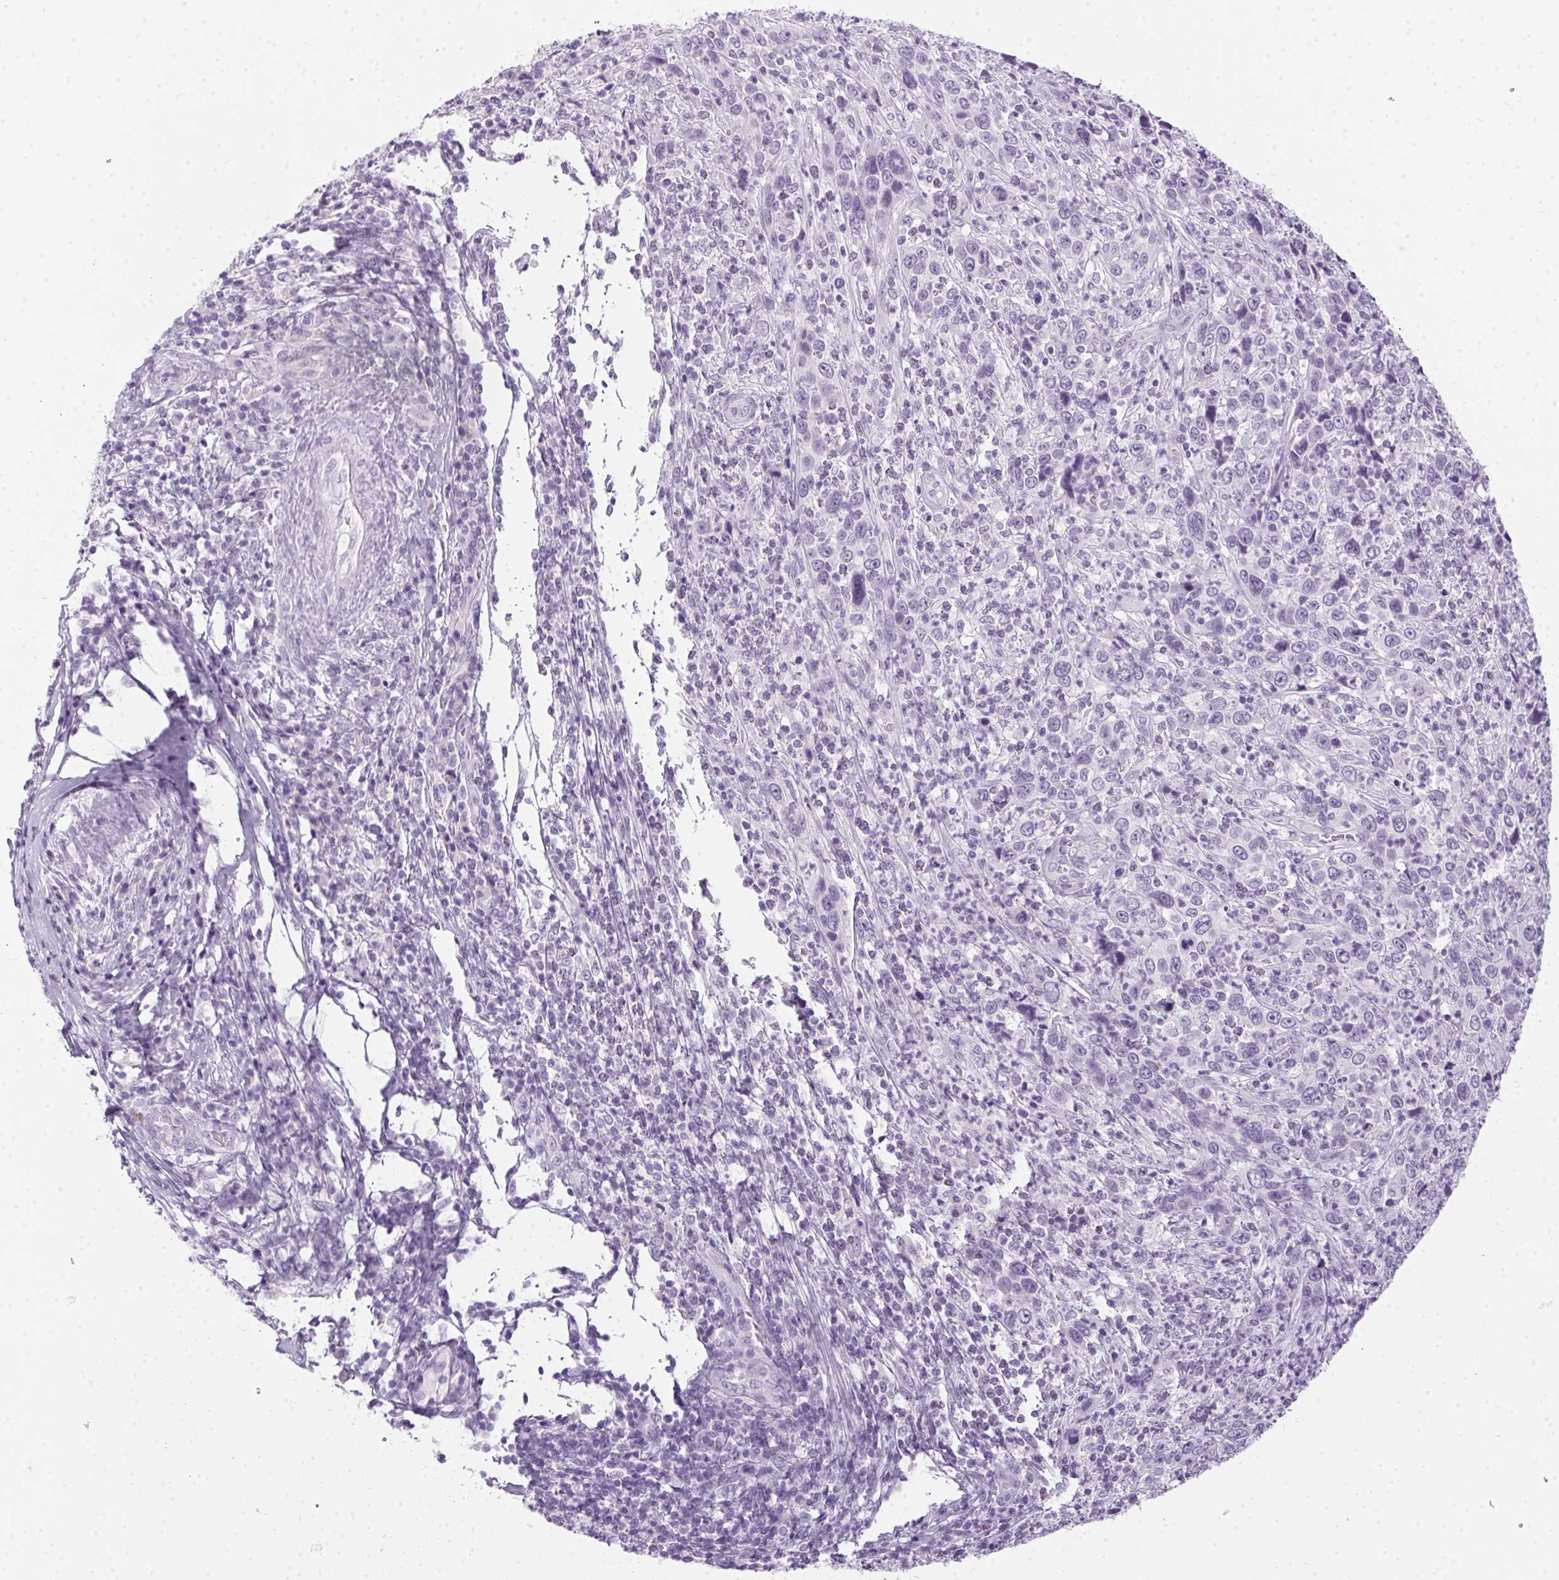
{"staining": {"intensity": "negative", "quantity": "none", "location": "none"}, "tissue": "cervical cancer", "cell_type": "Tumor cells", "image_type": "cancer", "snomed": [{"axis": "morphology", "description": "Squamous cell carcinoma, NOS"}, {"axis": "topography", "description": "Cervix"}], "caption": "The histopathology image shows no staining of tumor cells in squamous cell carcinoma (cervical).", "gene": "POPDC2", "patient": {"sex": "female", "age": 46}}